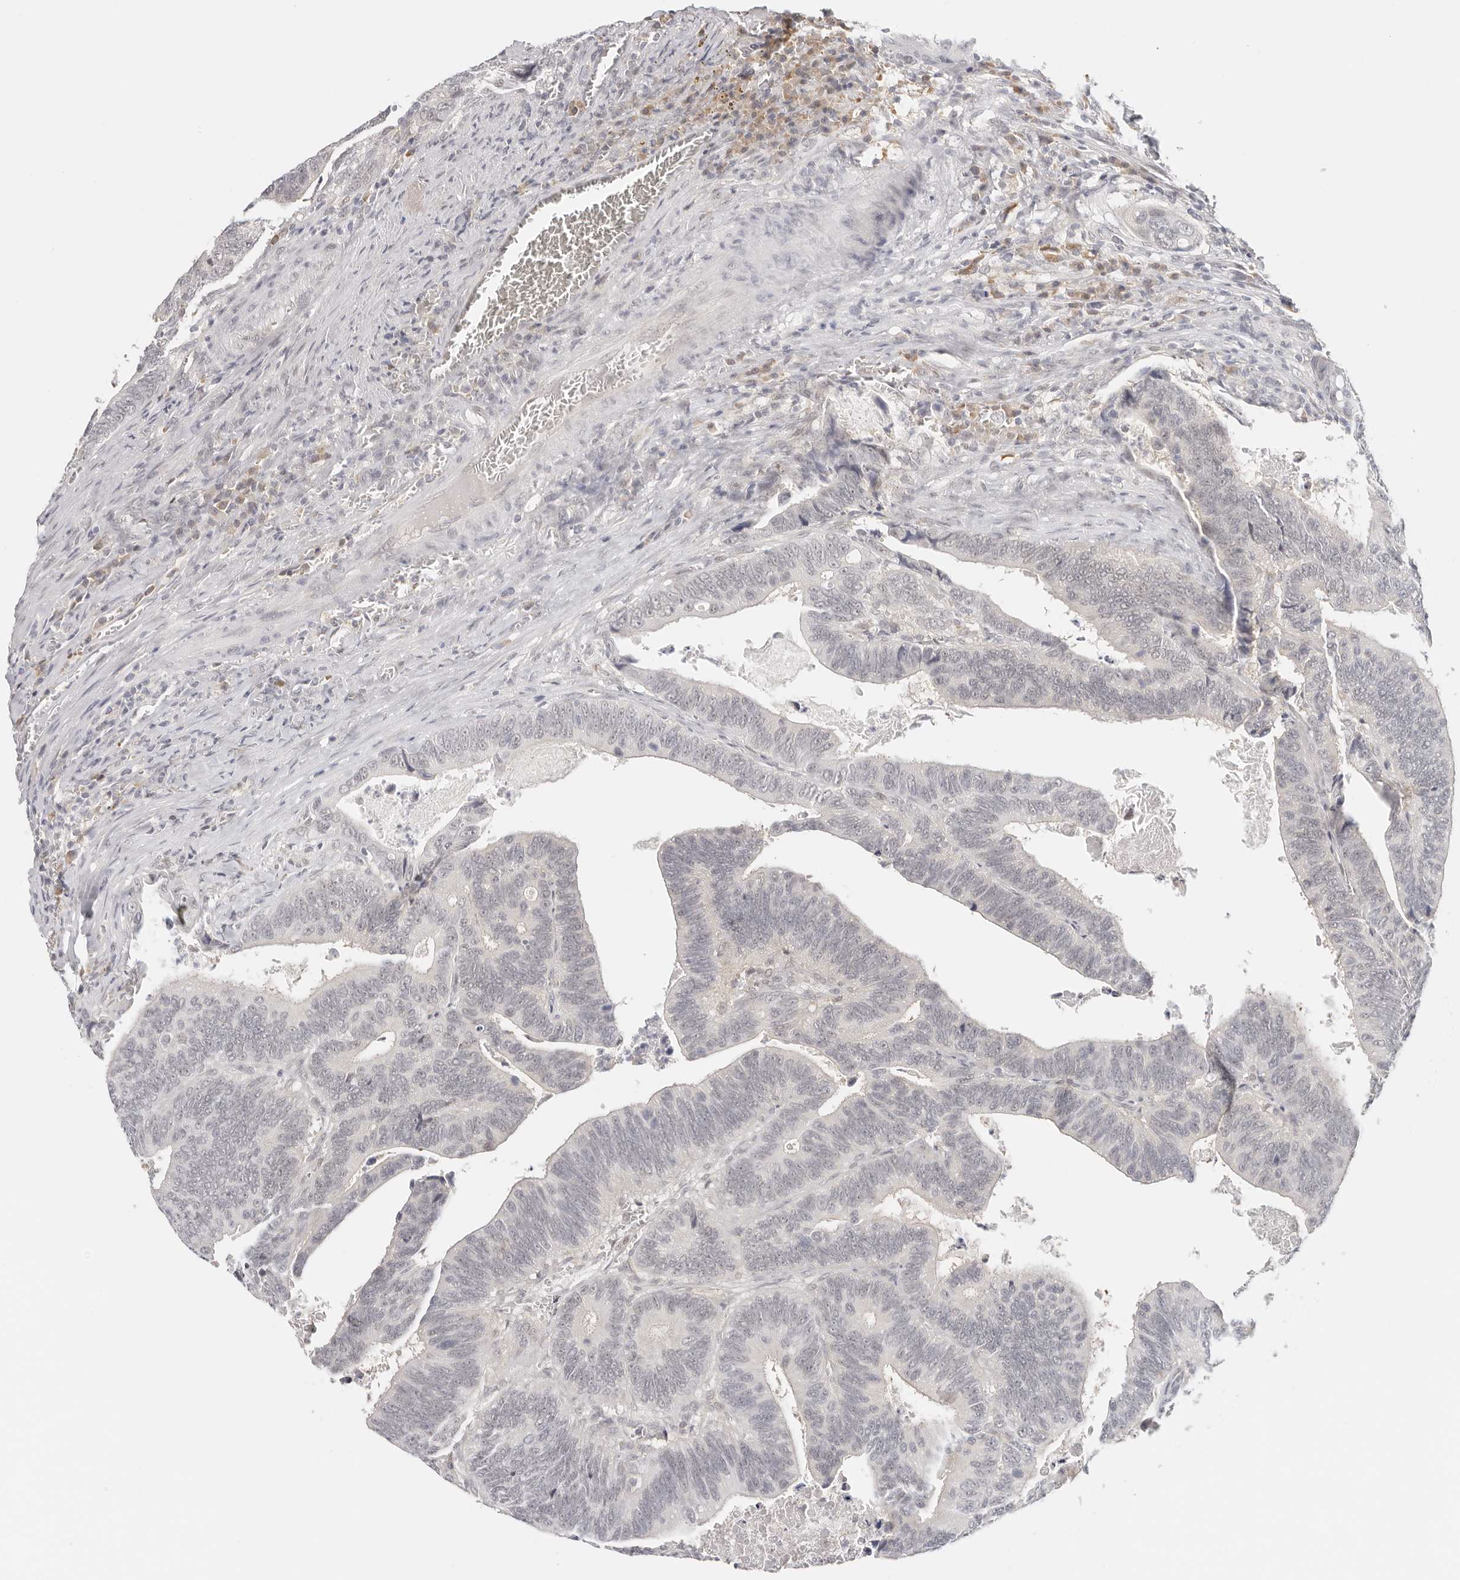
{"staining": {"intensity": "weak", "quantity": "<25%", "location": "nuclear"}, "tissue": "colorectal cancer", "cell_type": "Tumor cells", "image_type": "cancer", "snomed": [{"axis": "morphology", "description": "Inflammation, NOS"}, {"axis": "morphology", "description": "Adenocarcinoma, NOS"}, {"axis": "topography", "description": "Colon"}], "caption": "Immunohistochemical staining of human colorectal cancer reveals no significant expression in tumor cells.", "gene": "LARP7", "patient": {"sex": "male", "age": 72}}